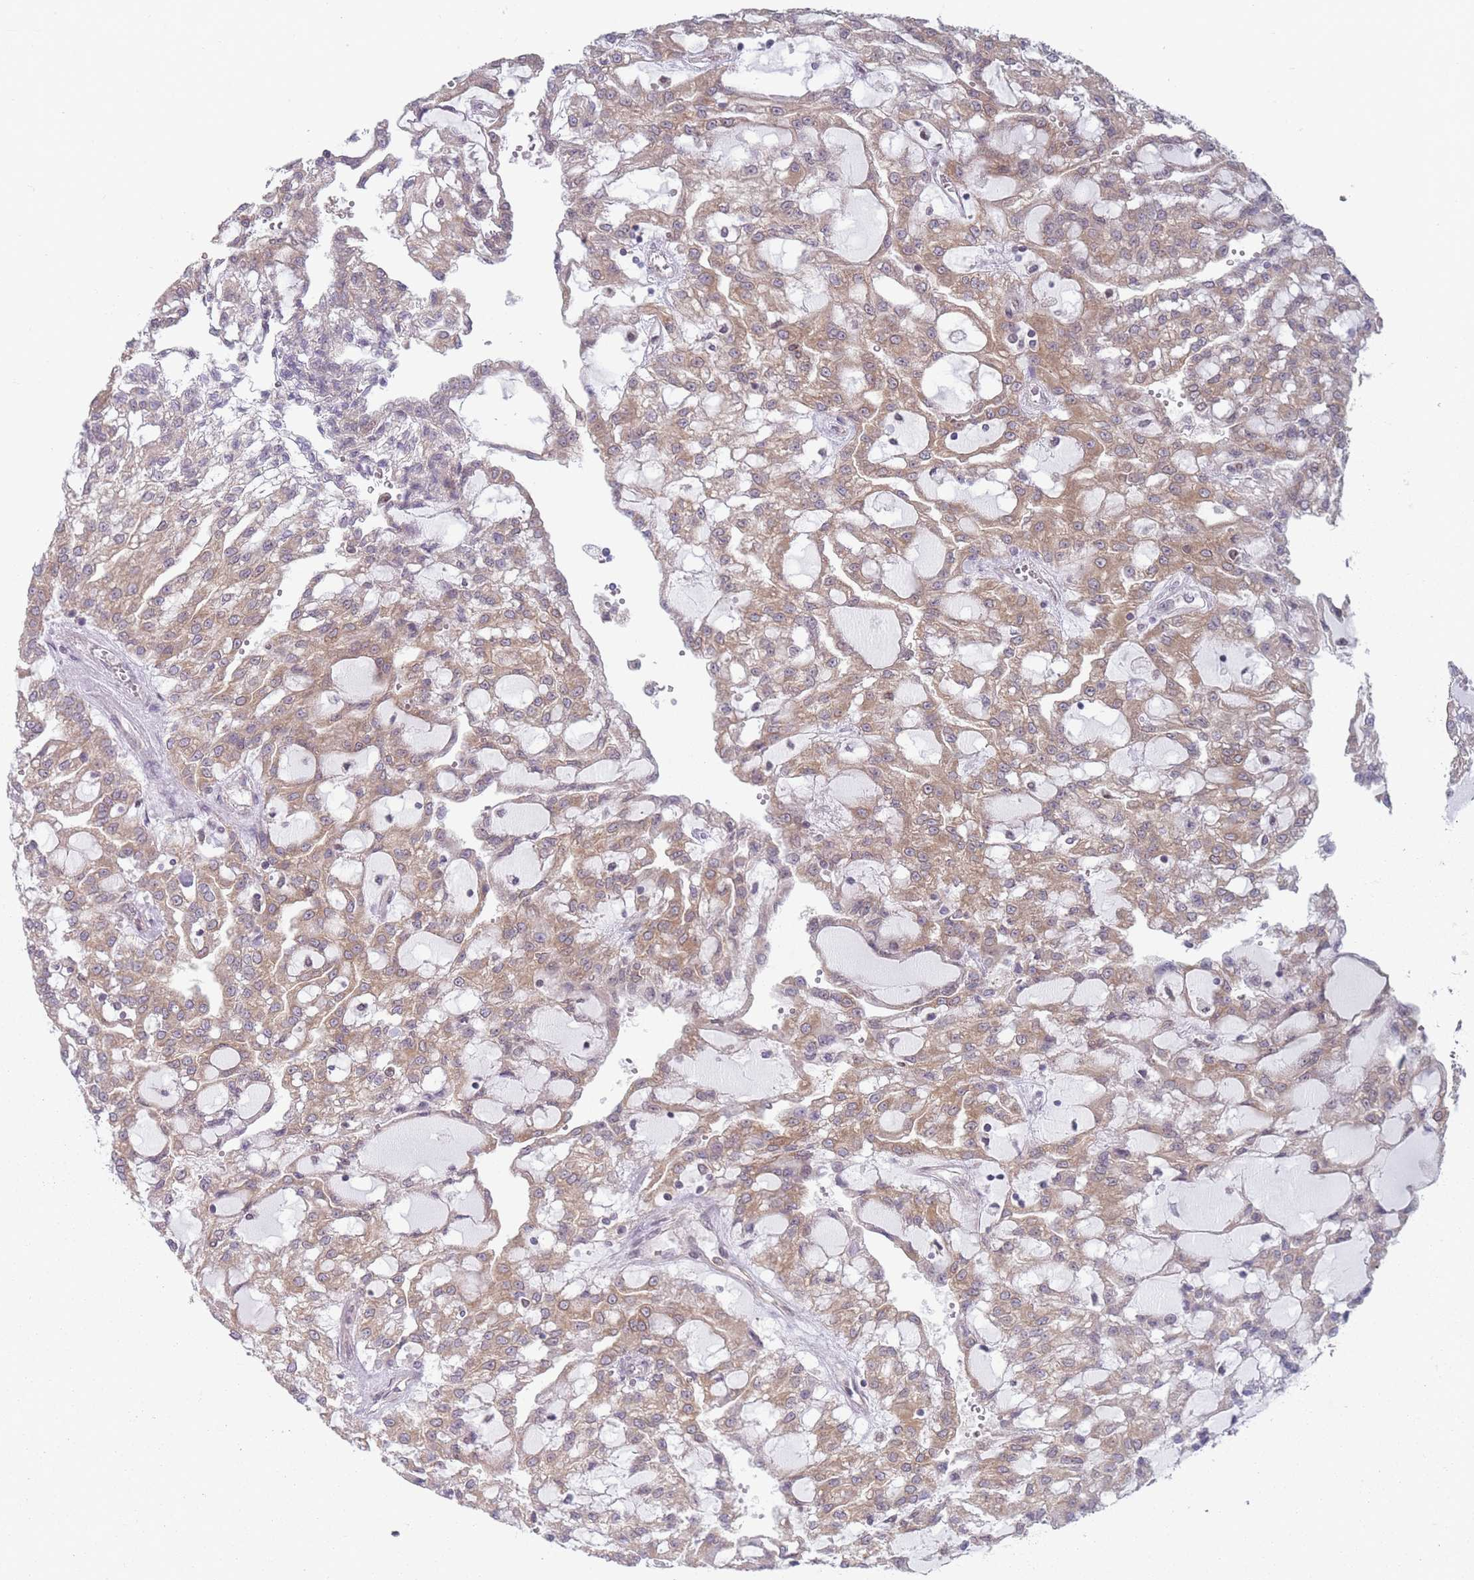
{"staining": {"intensity": "moderate", "quantity": ">75%", "location": "cytoplasmic/membranous"}, "tissue": "renal cancer", "cell_type": "Tumor cells", "image_type": "cancer", "snomed": [{"axis": "morphology", "description": "Adenocarcinoma, NOS"}, {"axis": "topography", "description": "Kidney"}], "caption": "Immunohistochemical staining of adenocarcinoma (renal) exhibits medium levels of moderate cytoplasmic/membranous protein expression in about >75% of tumor cells.", "gene": "VRK2", "patient": {"sex": "male", "age": 63}}